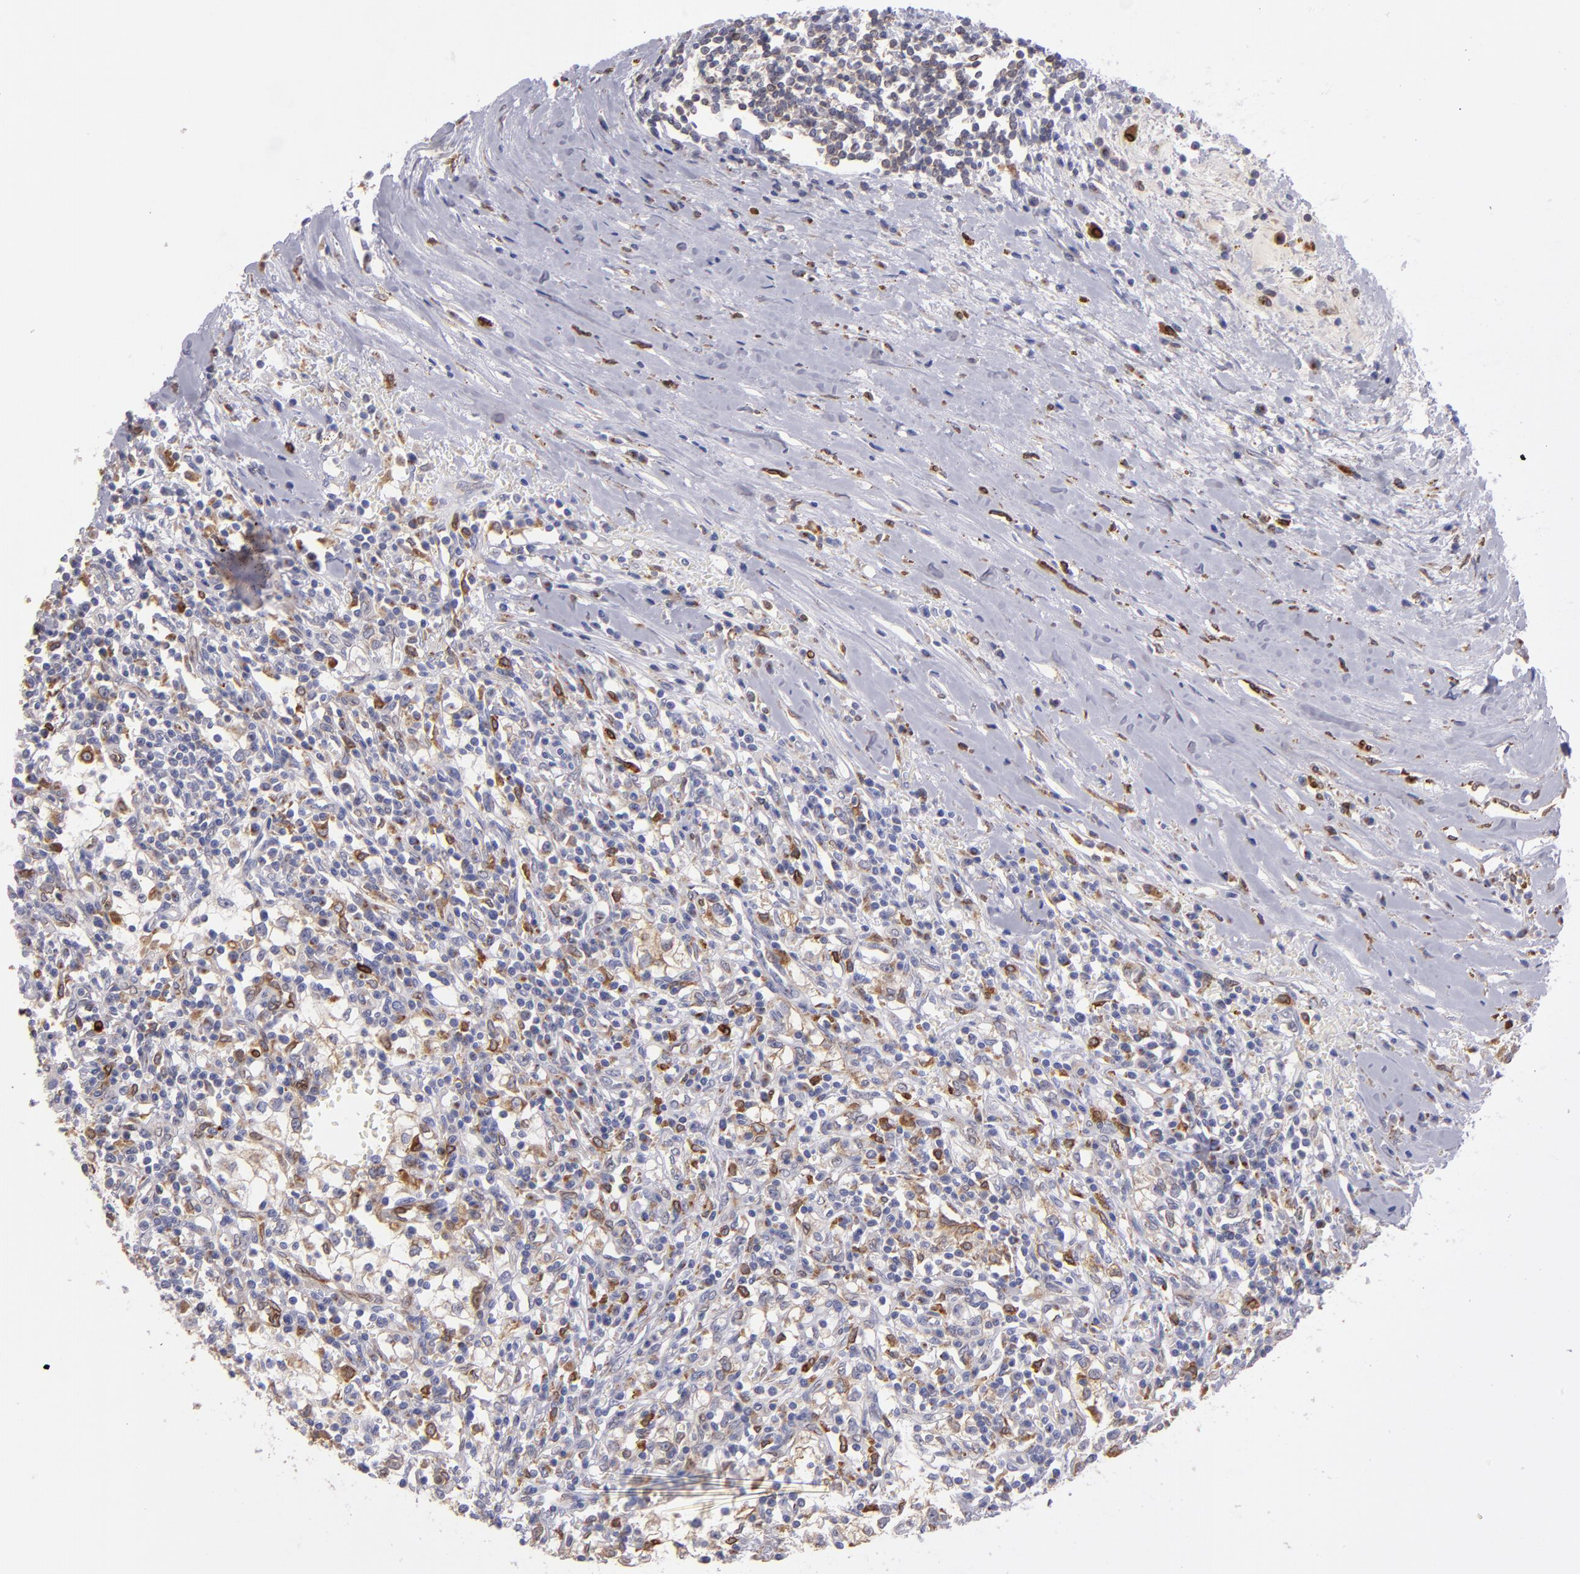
{"staining": {"intensity": "moderate", "quantity": "25%-75%", "location": "cytoplasmic/membranous"}, "tissue": "renal cancer", "cell_type": "Tumor cells", "image_type": "cancer", "snomed": [{"axis": "morphology", "description": "Adenocarcinoma, NOS"}, {"axis": "topography", "description": "Kidney"}], "caption": "Renal cancer stained with a protein marker shows moderate staining in tumor cells.", "gene": "PTGS1", "patient": {"sex": "male", "age": 82}}